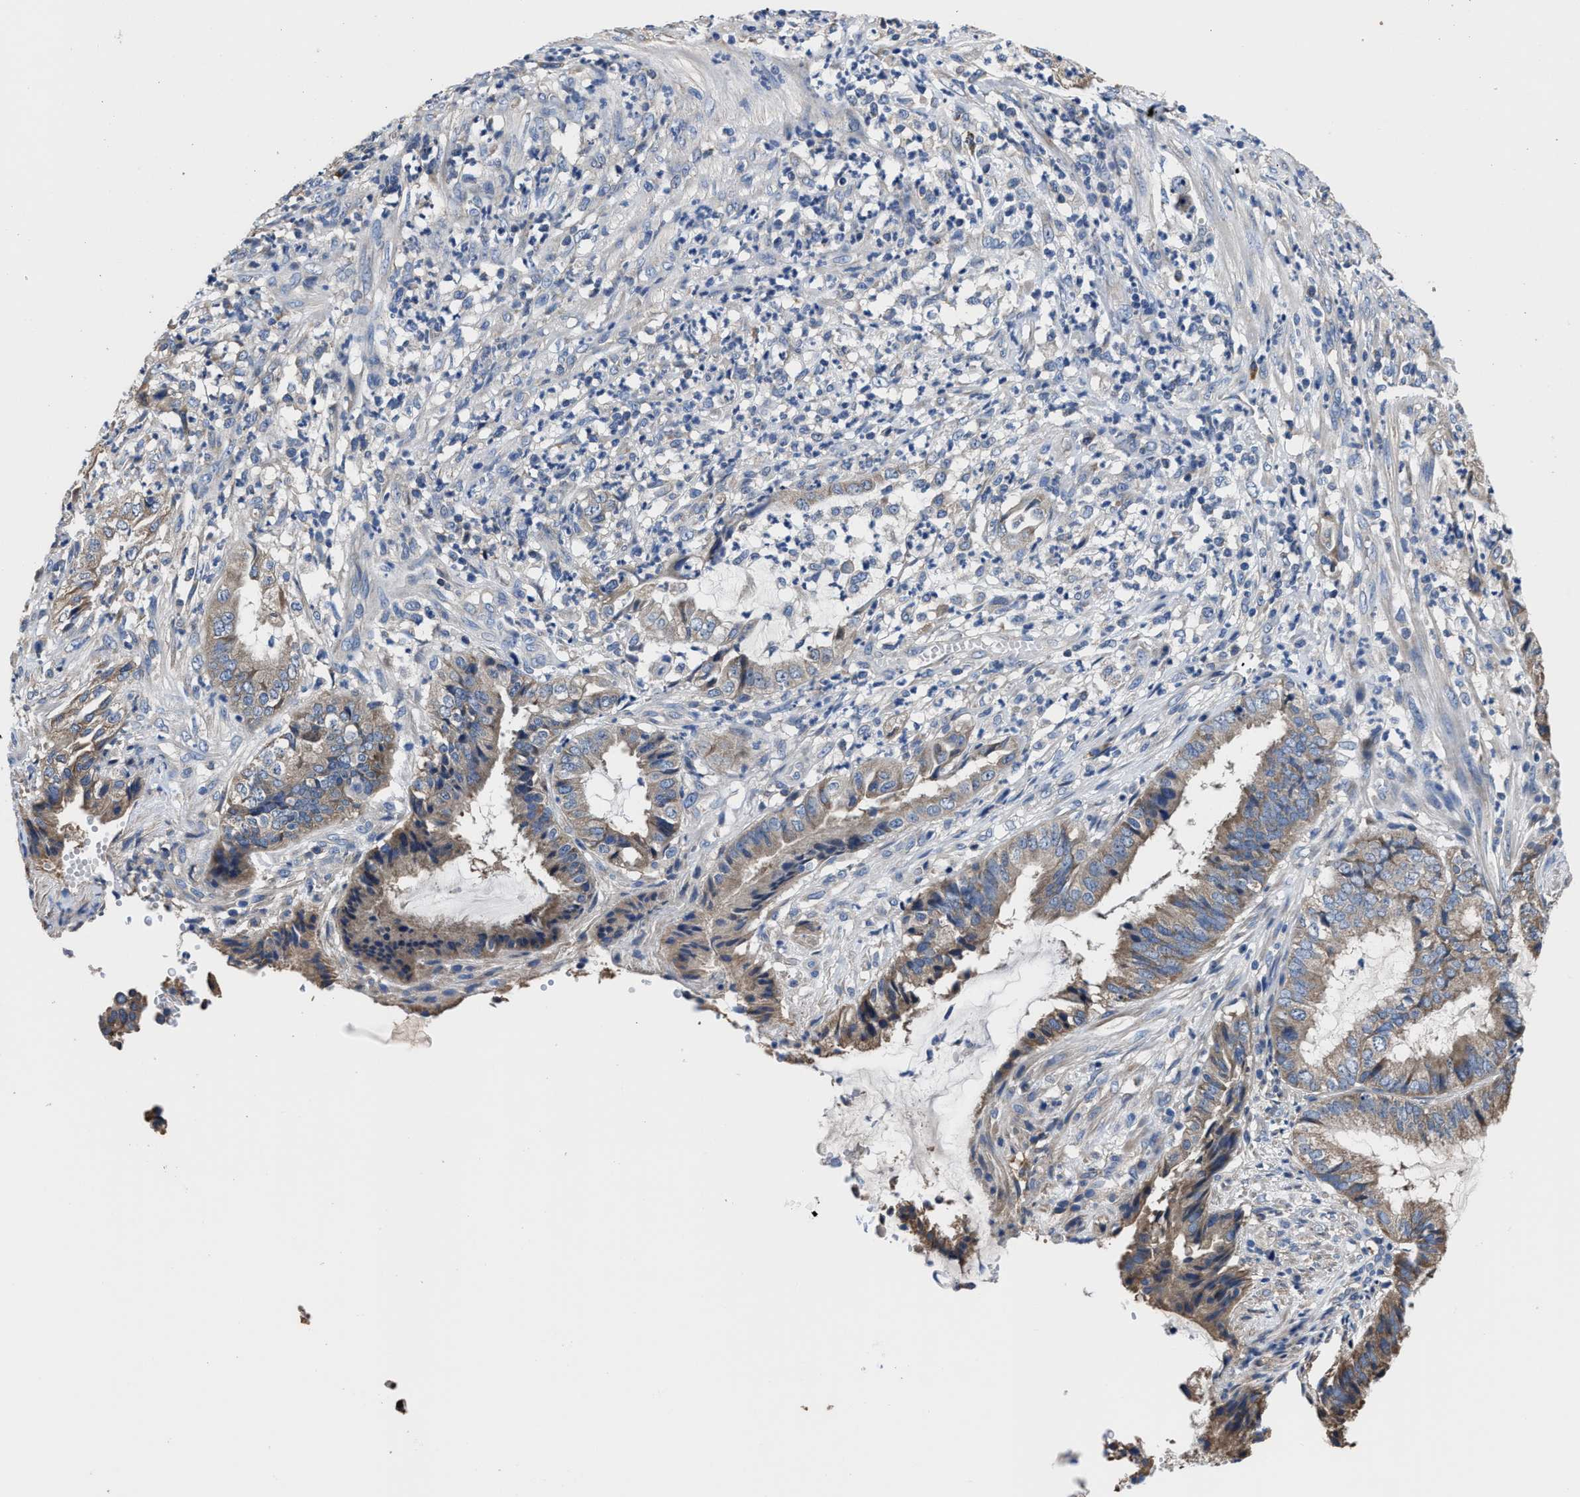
{"staining": {"intensity": "moderate", "quantity": ">75%", "location": "cytoplasmic/membranous"}, "tissue": "endometrial cancer", "cell_type": "Tumor cells", "image_type": "cancer", "snomed": [{"axis": "morphology", "description": "Adenocarcinoma, NOS"}, {"axis": "topography", "description": "Endometrium"}], "caption": "Endometrial cancer (adenocarcinoma) tissue reveals moderate cytoplasmic/membranous expression in approximately >75% of tumor cells, visualized by immunohistochemistry.", "gene": "SRPK2", "patient": {"sex": "female", "age": 51}}